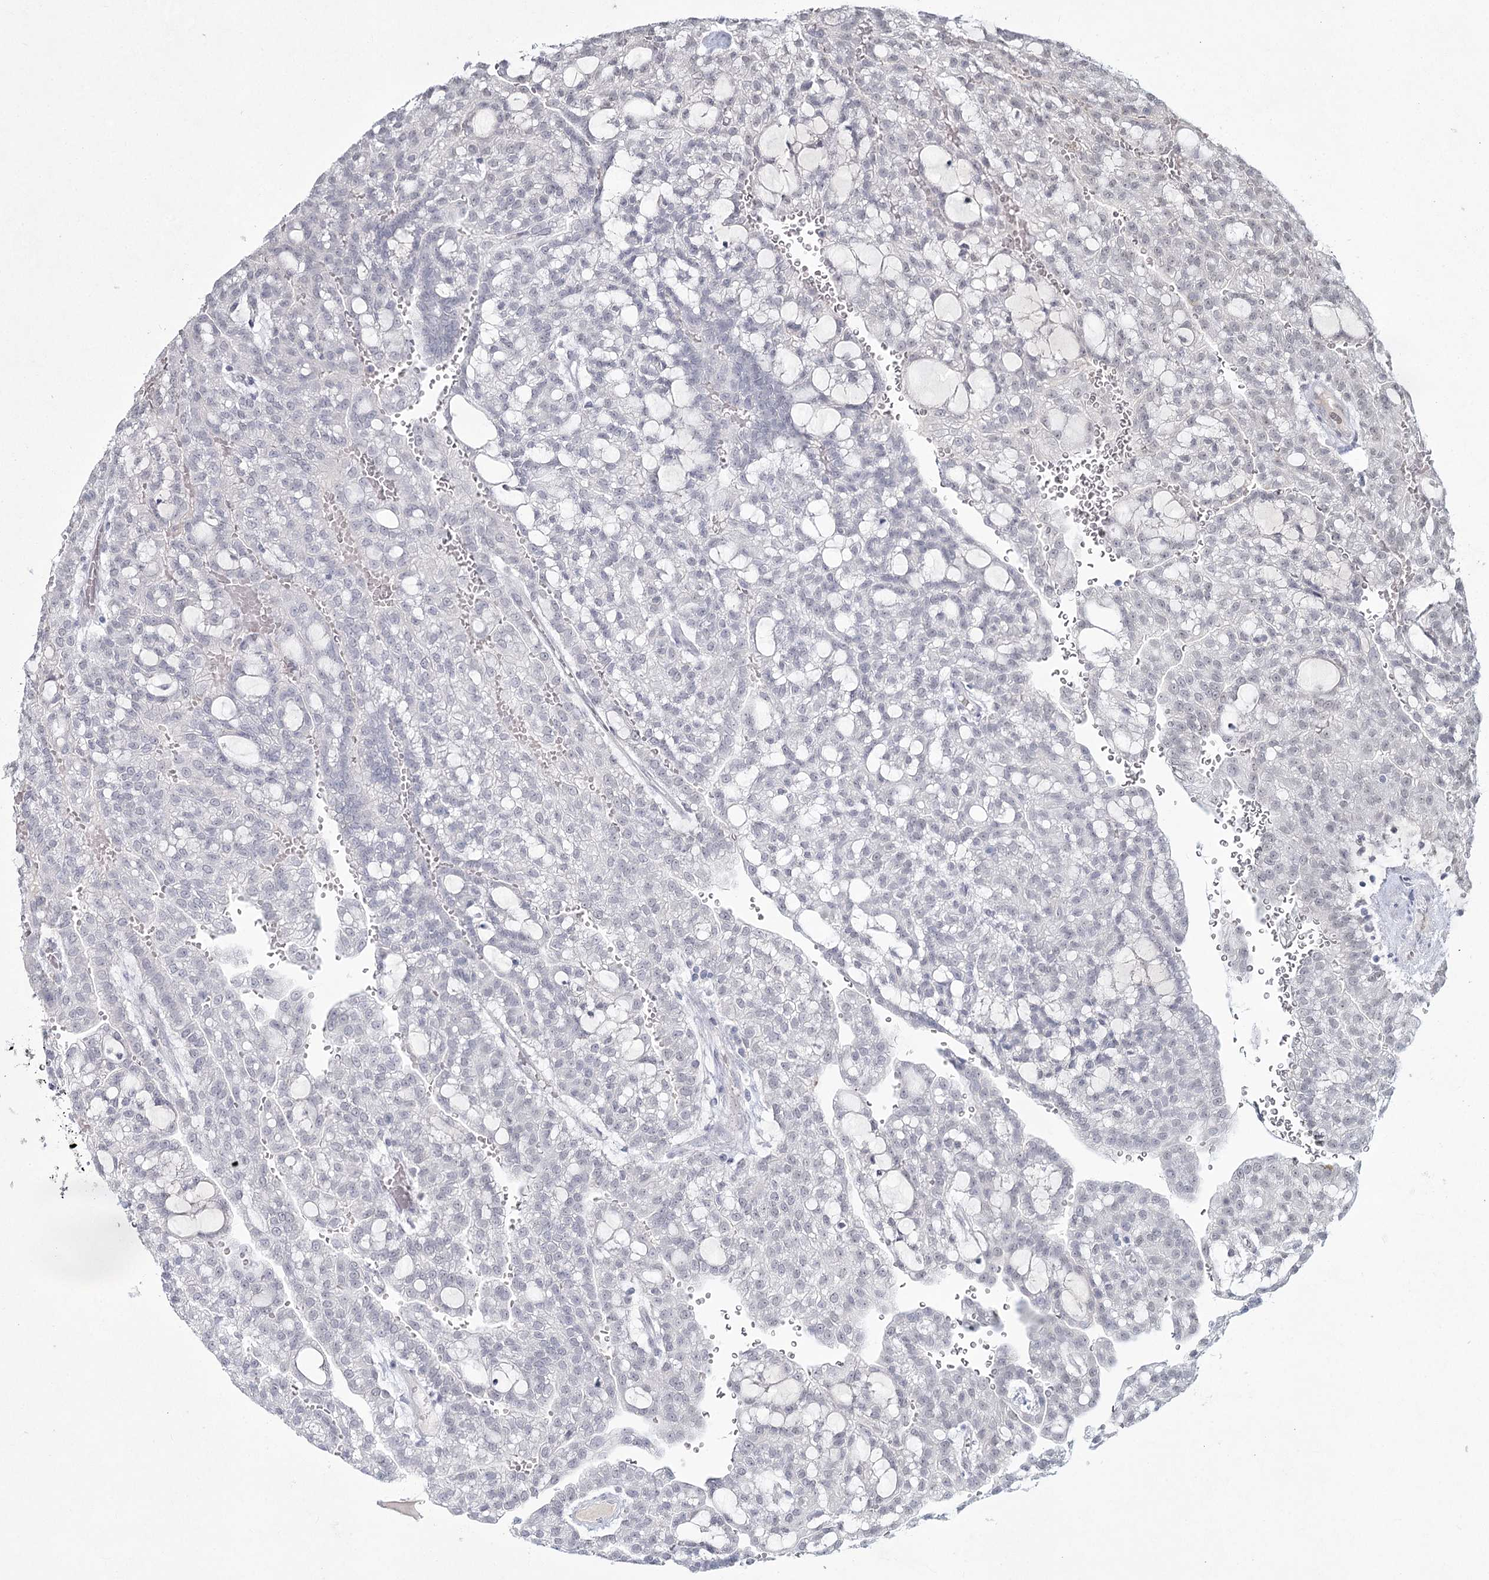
{"staining": {"intensity": "negative", "quantity": "none", "location": "none"}, "tissue": "renal cancer", "cell_type": "Tumor cells", "image_type": "cancer", "snomed": [{"axis": "morphology", "description": "Adenocarcinoma, NOS"}, {"axis": "topography", "description": "Kidney"}], "caption": "The immunohistochemistry (IHC) histopathology image has no significant staining in tumor cells of adenocarcinoma (renal) tissue. The staining was performed using DAB (3,3'-diaminobenzidine) to visualize the protein expression in brown, while the nuclei were stained in blue with hematoxylin (Magnification: 20x).", "gene": "LY6G5C", "patient": {"sex": "male", "age": 63}}